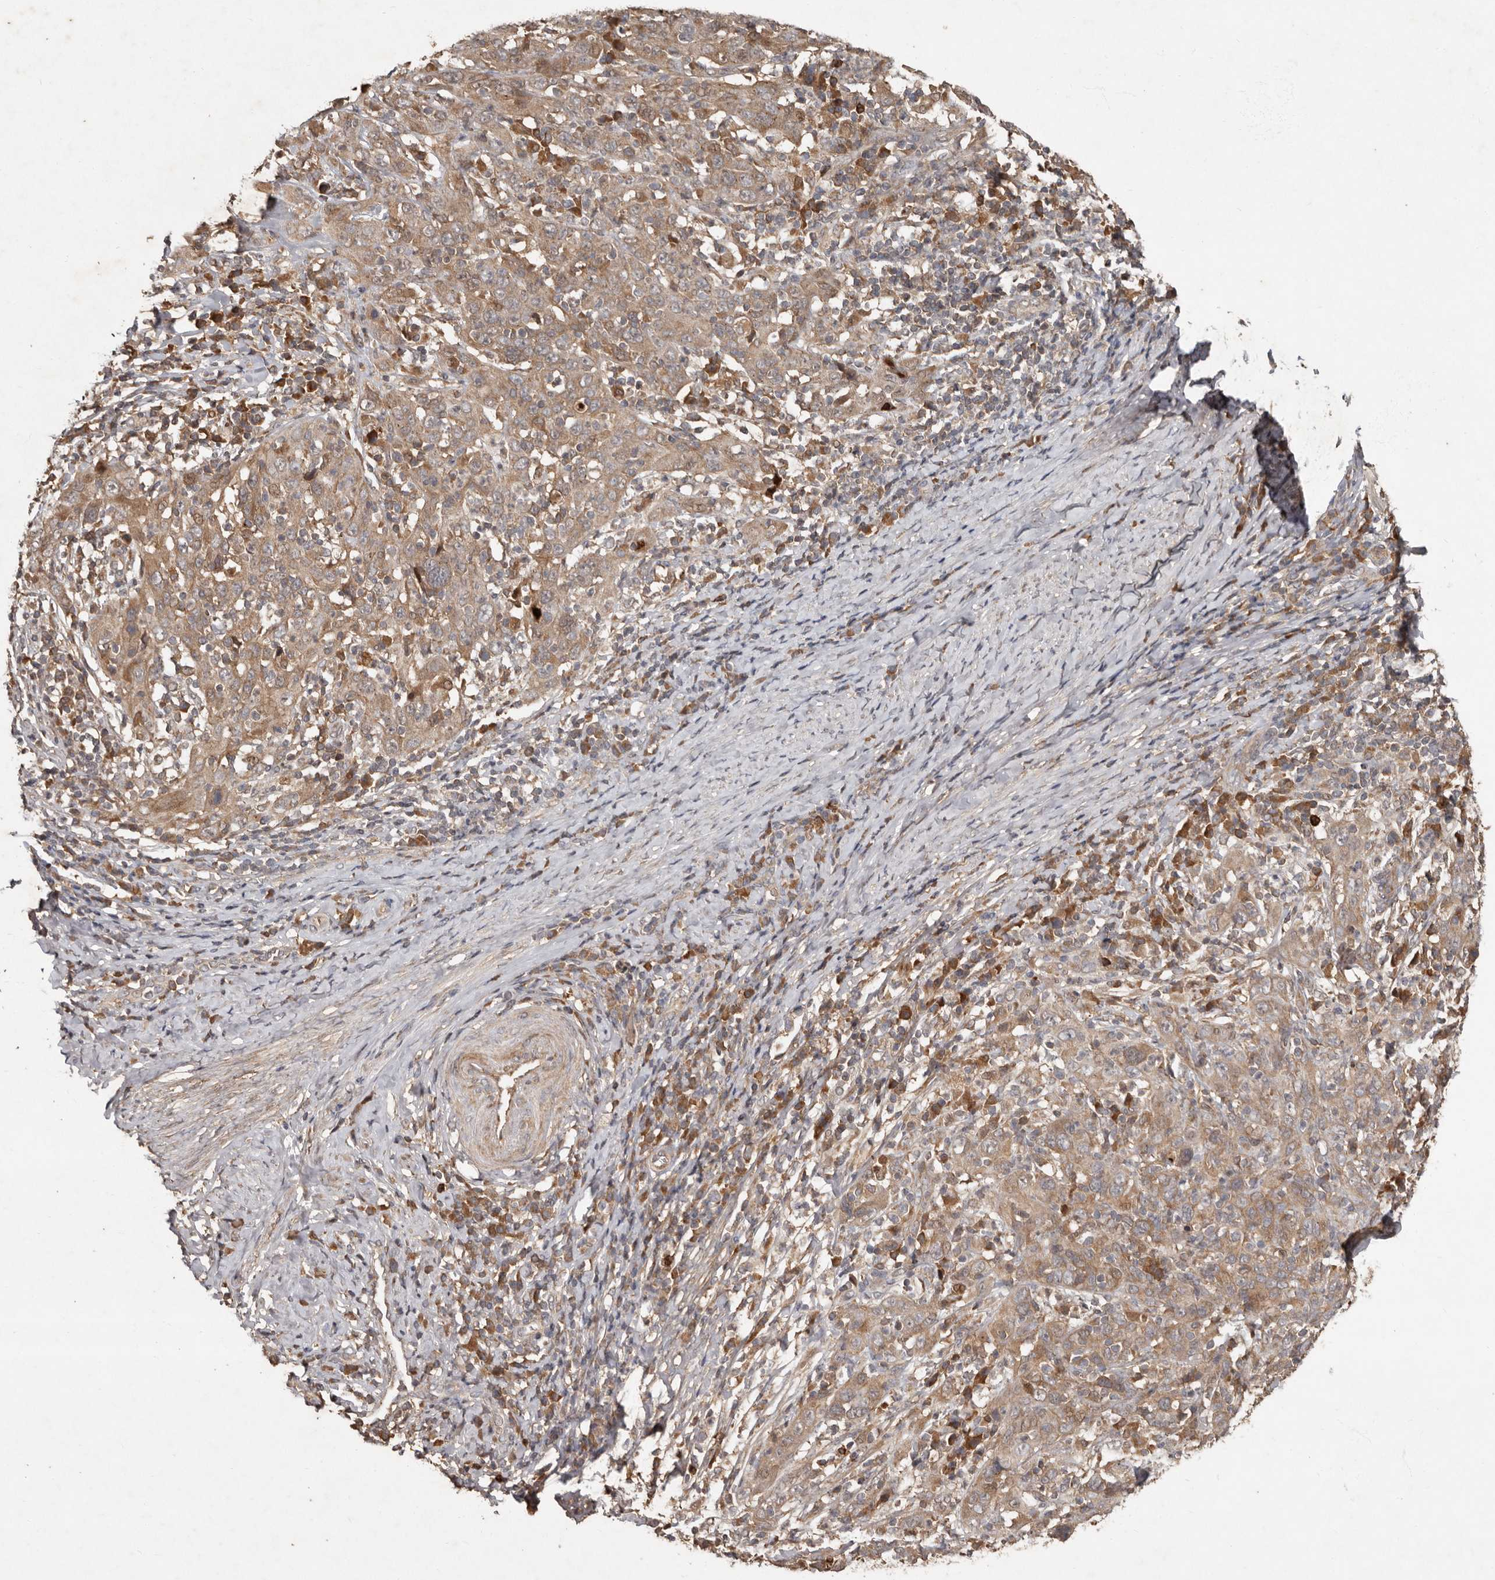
{"staining": {"intensity": "moderate", "quantity": ">75%", "location": "cytoplasmic/membranous"}, "tissue": "cervical cancer", "cell_type": "Tumor cells", "image_type": "cancer", "snomed": [{"axis": "morphology", "description": "Squamous cell carcinoma, NOS"}, {"axis": "topography", "description": "Cervix"}], "caption": "The micrograph shows immunohistochemical staining of squamous cell carcinoma (cervical). There is moderate cytoplasmic/membranous staining is present in about >75% of tumor cells. (DAB = brown stain, brightfield microscopy at high magnification).", "gene": "KIF26B", "patient": {"sex": "female", "age": 46}}